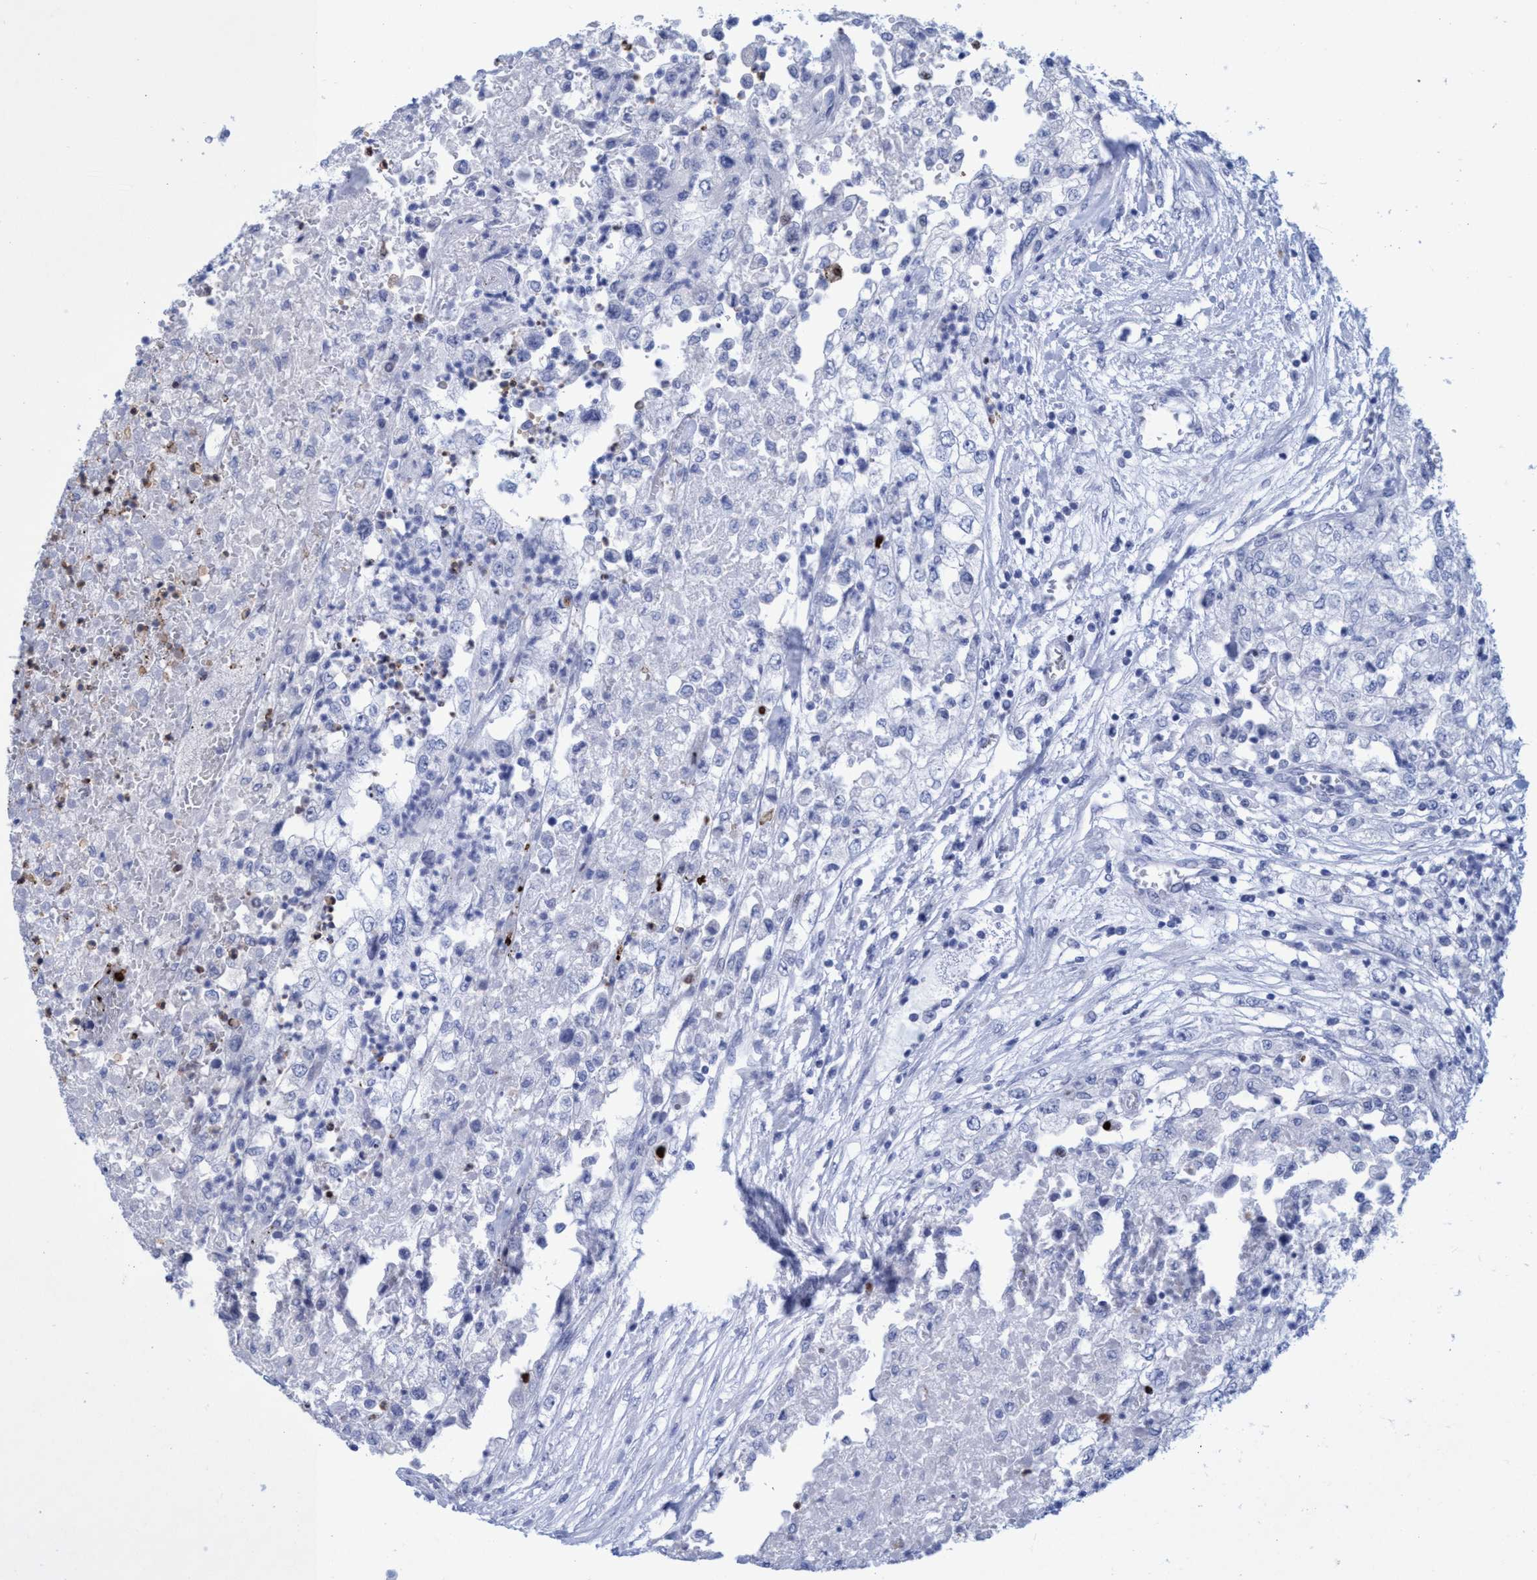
{"staining": {"intensity": "negative", "quantity": "none", "location": "none"}, "tissue": "renal cancer", "cell_type": "Tumor cells", "image_type": "cancer", "snomed": [{"axis": "morphology", "description": "Adenocarcinoma, NOS"}, {"axis": "topography", "description": "Kidney"}], "caption": "The micrograph demonstrates no significant positivity in tumor cells of renal adenocarcinoma. (IHC, brightfield microscopy, high magnification).", "gene": "R3HCC1", "patient": {"sex": "female", "age": 54}}